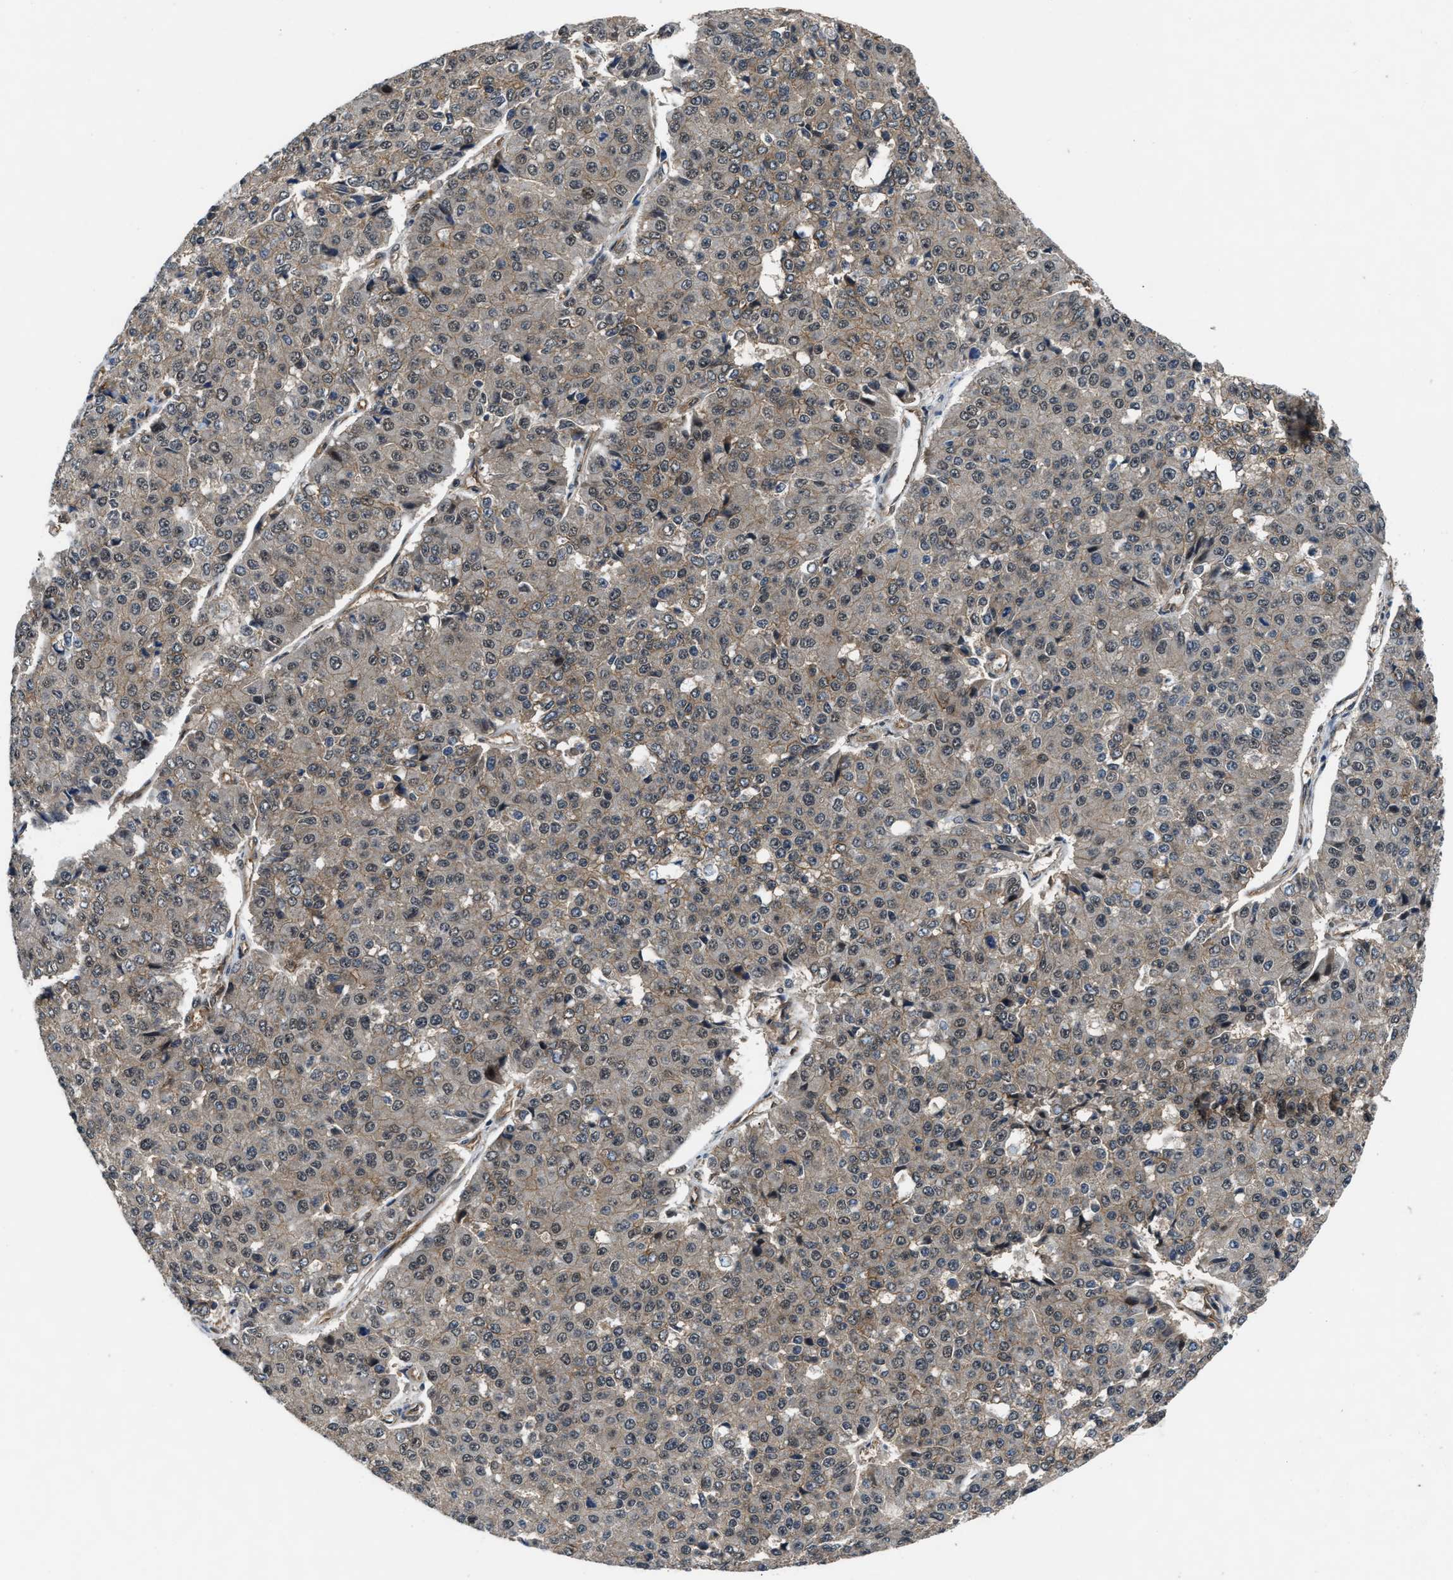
{"staining": {"intensity": "weak", "quantity": "<25%", "location": "cytoplasmic/membranous,nuclear"}, "tissue": "pancreatic cancer", "cell_type": "Tumor cells", "image_type": "cancer", "snomed": [{"axis": "morphology", "description": "Adenocarcinoma, NOS"}, {"axis": "topography", "description": "Pancreas"}], "caption": "This is an immunohistochemistry (IHC) image of adenocarcinoma (pancreatic). There is no expression in tumor cells.", "gene": "COPS2", "patient": {"sex": "male", "age": 50}}